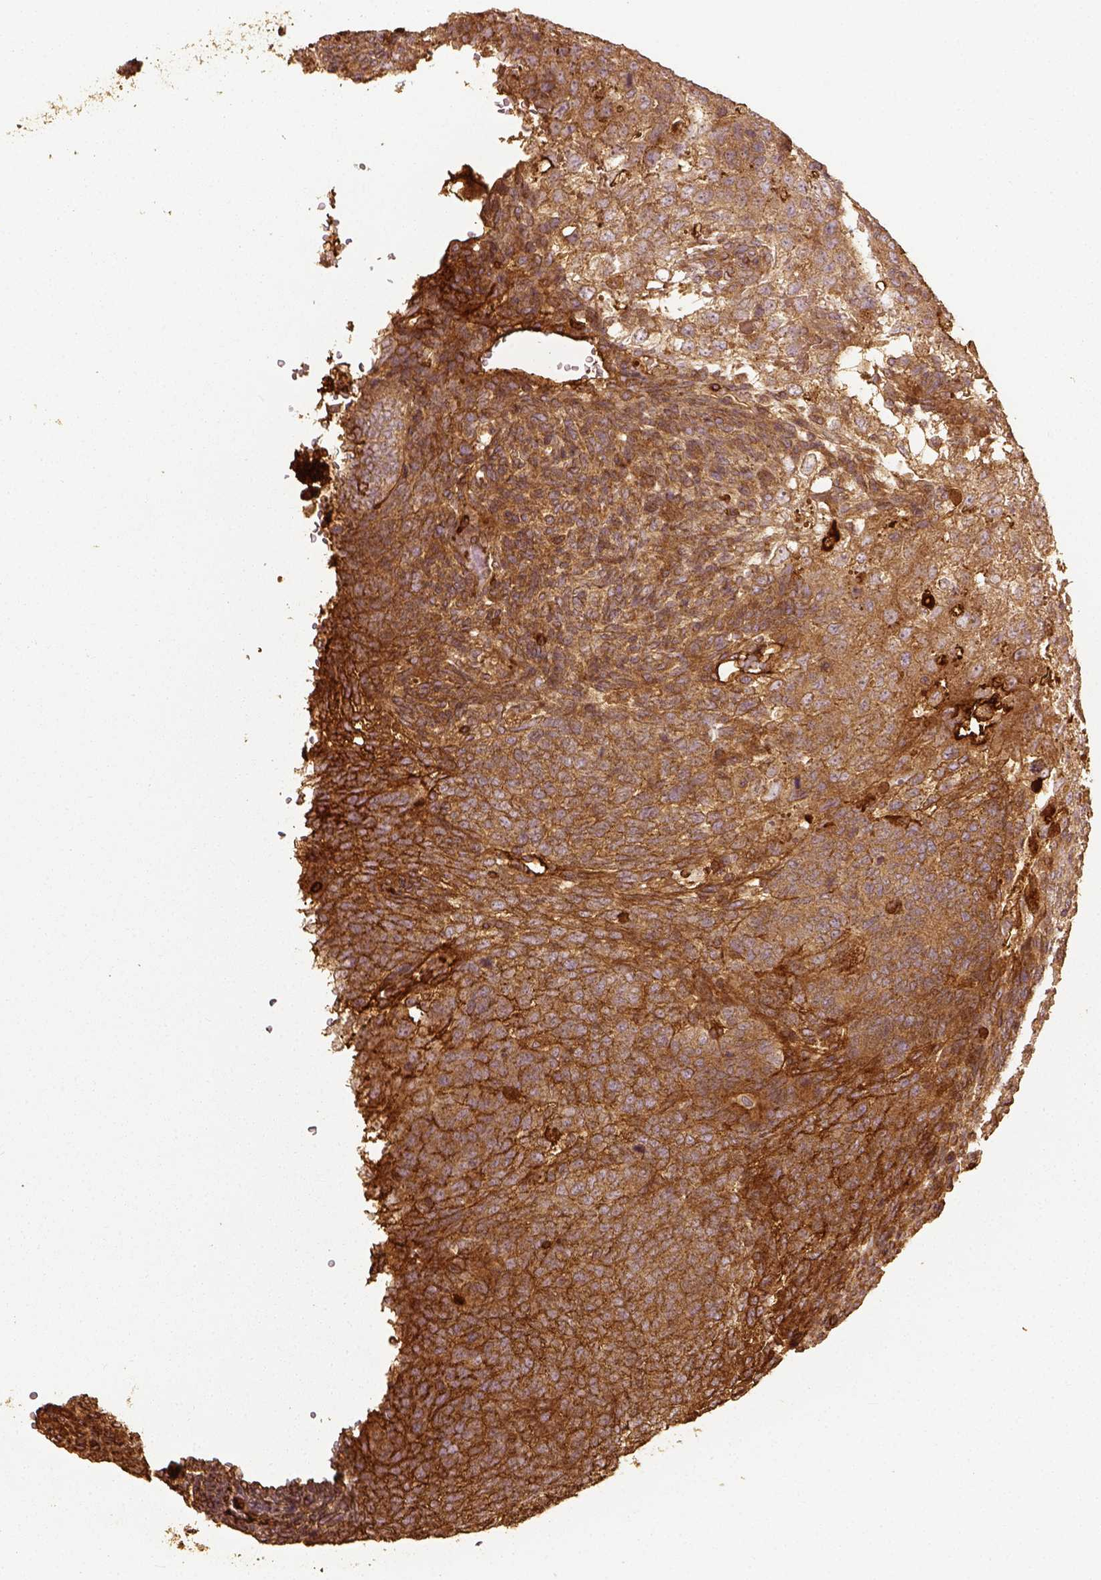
{"staining": {"intensity": "moderate", "quantity": ">75%", "location": "cytoplasmic/membranous"}, "tissue": "testis cancer", "cell_type": "Tumor cells", "image_type": "cancer", "snomed": [{"axis": "morphology", "description": "Normal tissue, NOS"}, {"axis": "morphology", "description": "Carcinoma, Embryonal, NOS"}, {"axis": "topography", "description": "Testis"}, {"axis": "topography", "description": "Epididymis"}], "caption": "Moderate cytoplasmic/membranous protein positivity is identified in about >75% of tumor cells in testis cancer. The staining is performed using DAB (3,3'-diaminobenzidine) brown chromogen to label protein expression. The nuclei are counter-stained blue using hematoxylin.", "gene": "VEGFA", "patient": {"sex": "male", "age": 23}}